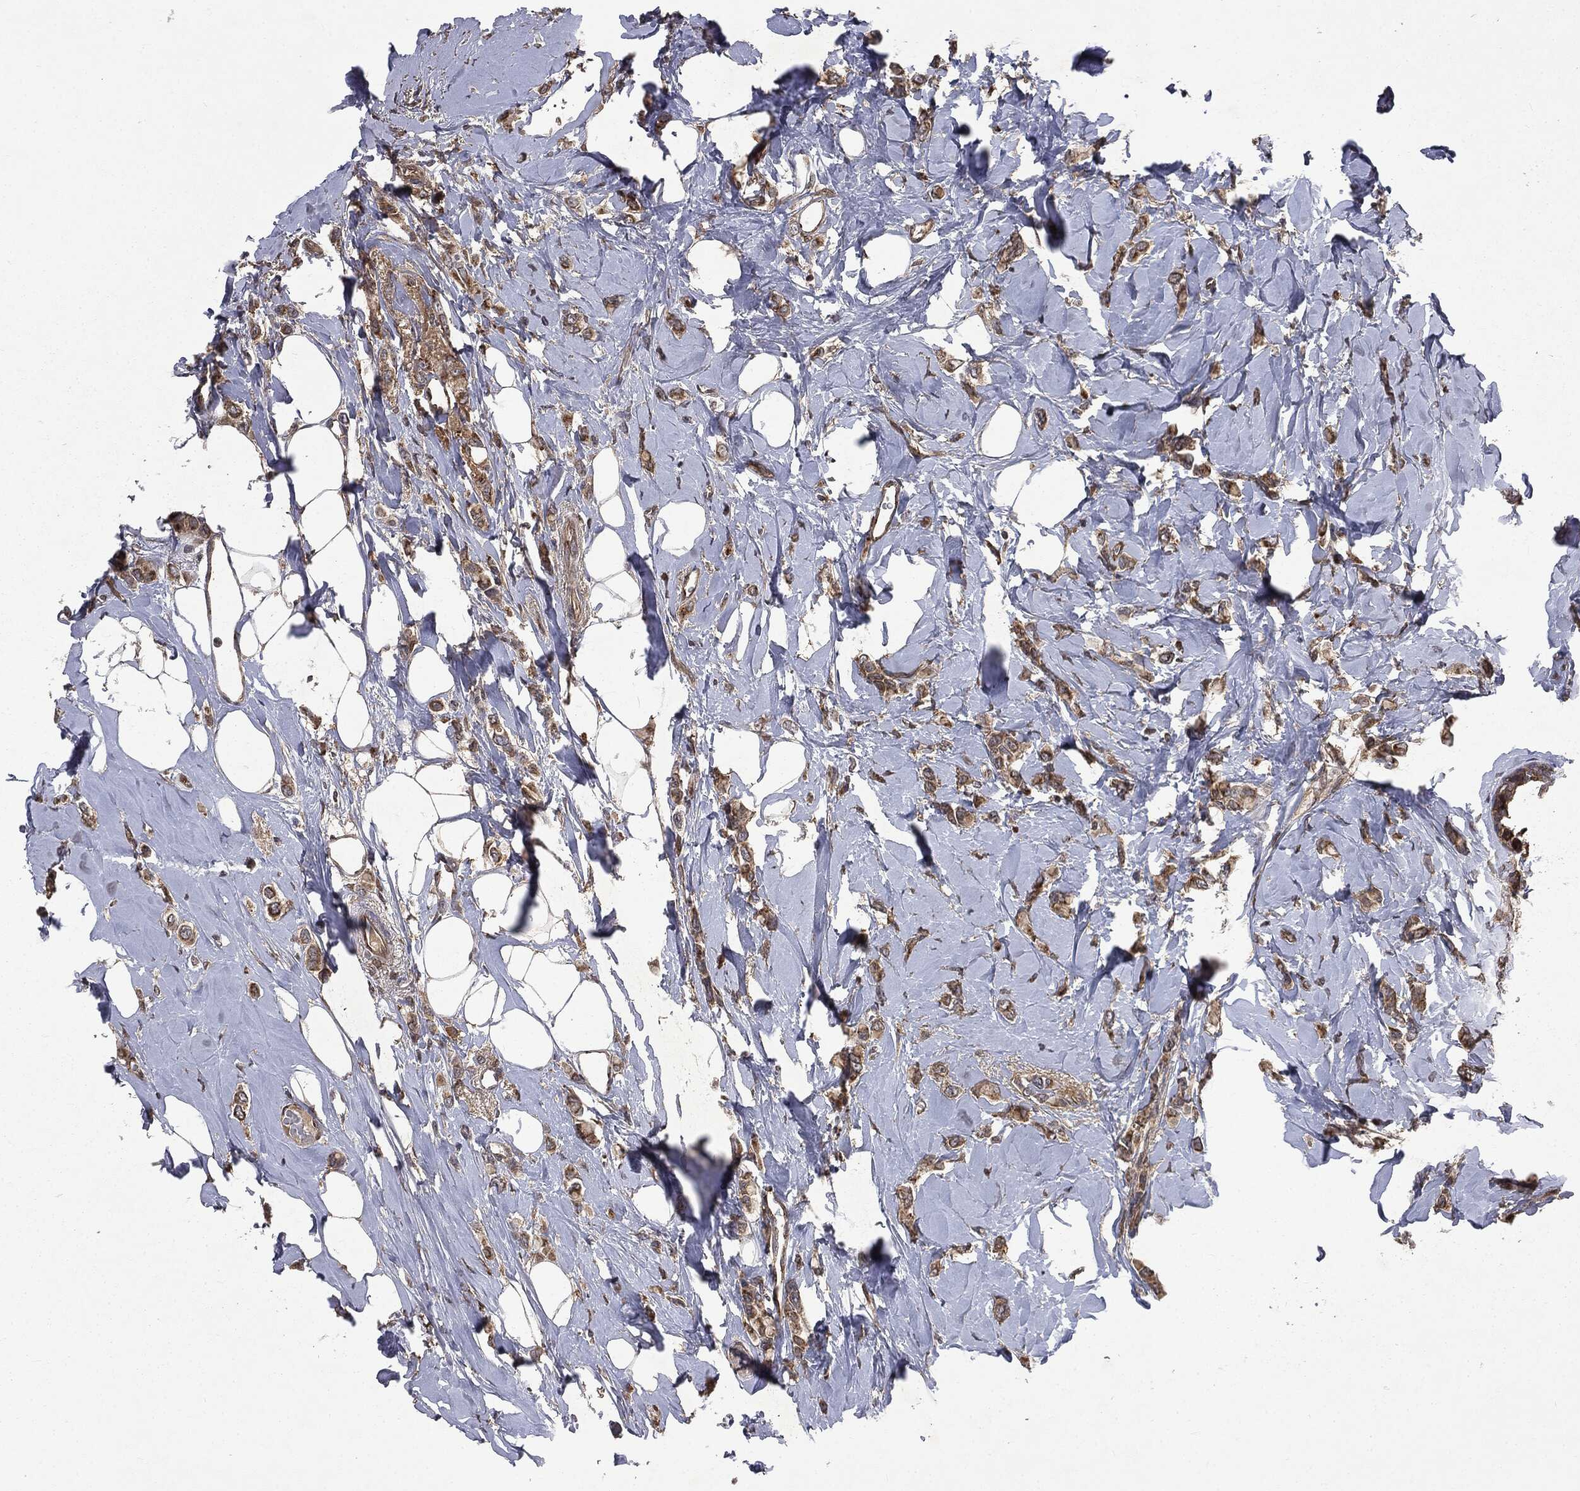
{"staining": {"intensity": "moderate", "quantity": ">75%", "location": "cytoplasmic/membranous"}, "tissue": "breast cancer", "cell_type": "Tumor cells", "image_type": "cancer", "snomed": [{"axis": "morphology", "description": "Lobular carcinoma"}, {"axis": "topography", "description": "Breast"}], "caption": "This histopathology image shows immunohistochemistry (IHC) staining of human breast lobular carcinoma, with medium moderate cytoplasmic/membranous staining in about >75% of tumor cells.", "gene": "PLPPR2", "patient": {"sex": "female", "age": 66}}